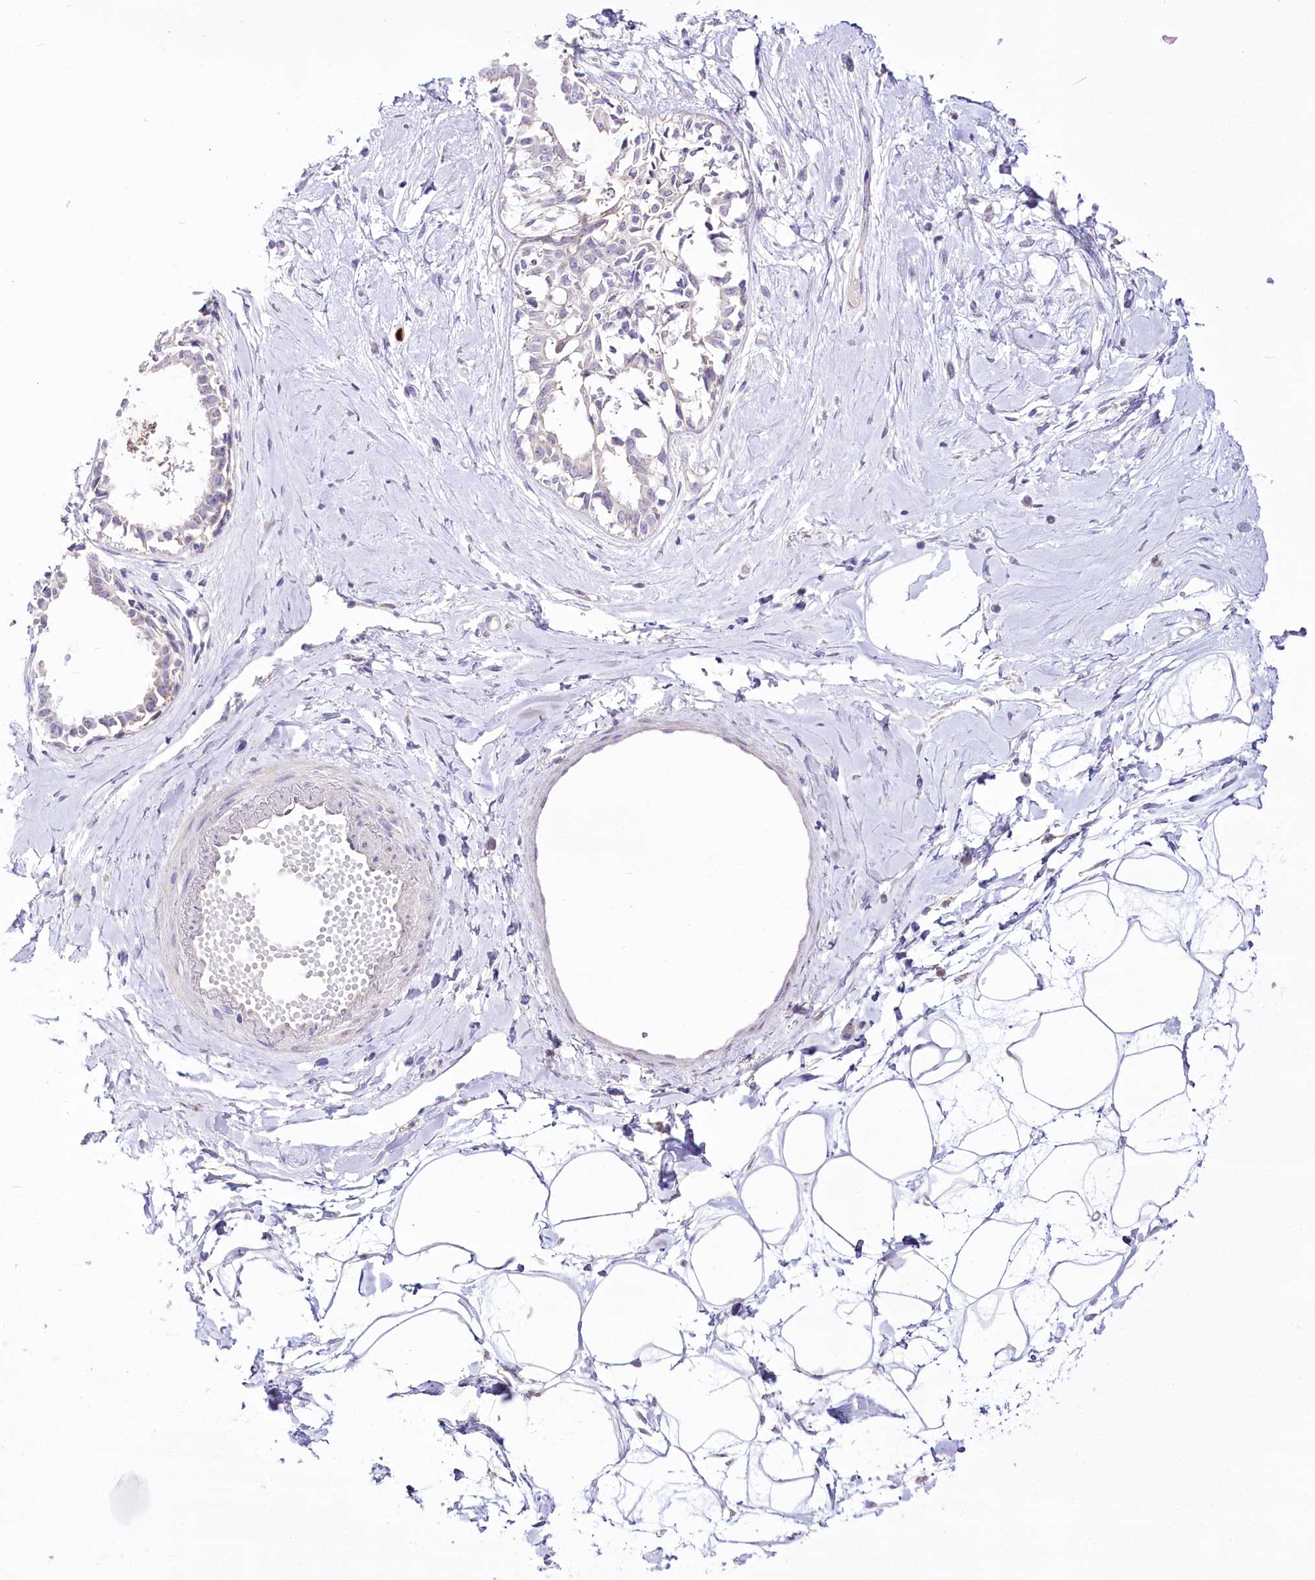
{"staining": {"intensity": "negative", "quantity": "none", "location": "none"}, "tissue": "breast", "cell_type": "Adipocytes", "image_type": "normal", "snomed": [{"axis": "morphology", "description": "Normal tissue, NOS"}, {"axis": "topography", "description": "Breast"}], "caption": "DAB immunohistochemical staining of benign breast shows no significant positivity in adipocytes.", "gene": "DPYD", "patient": {"sex": "female", "age": 45}}